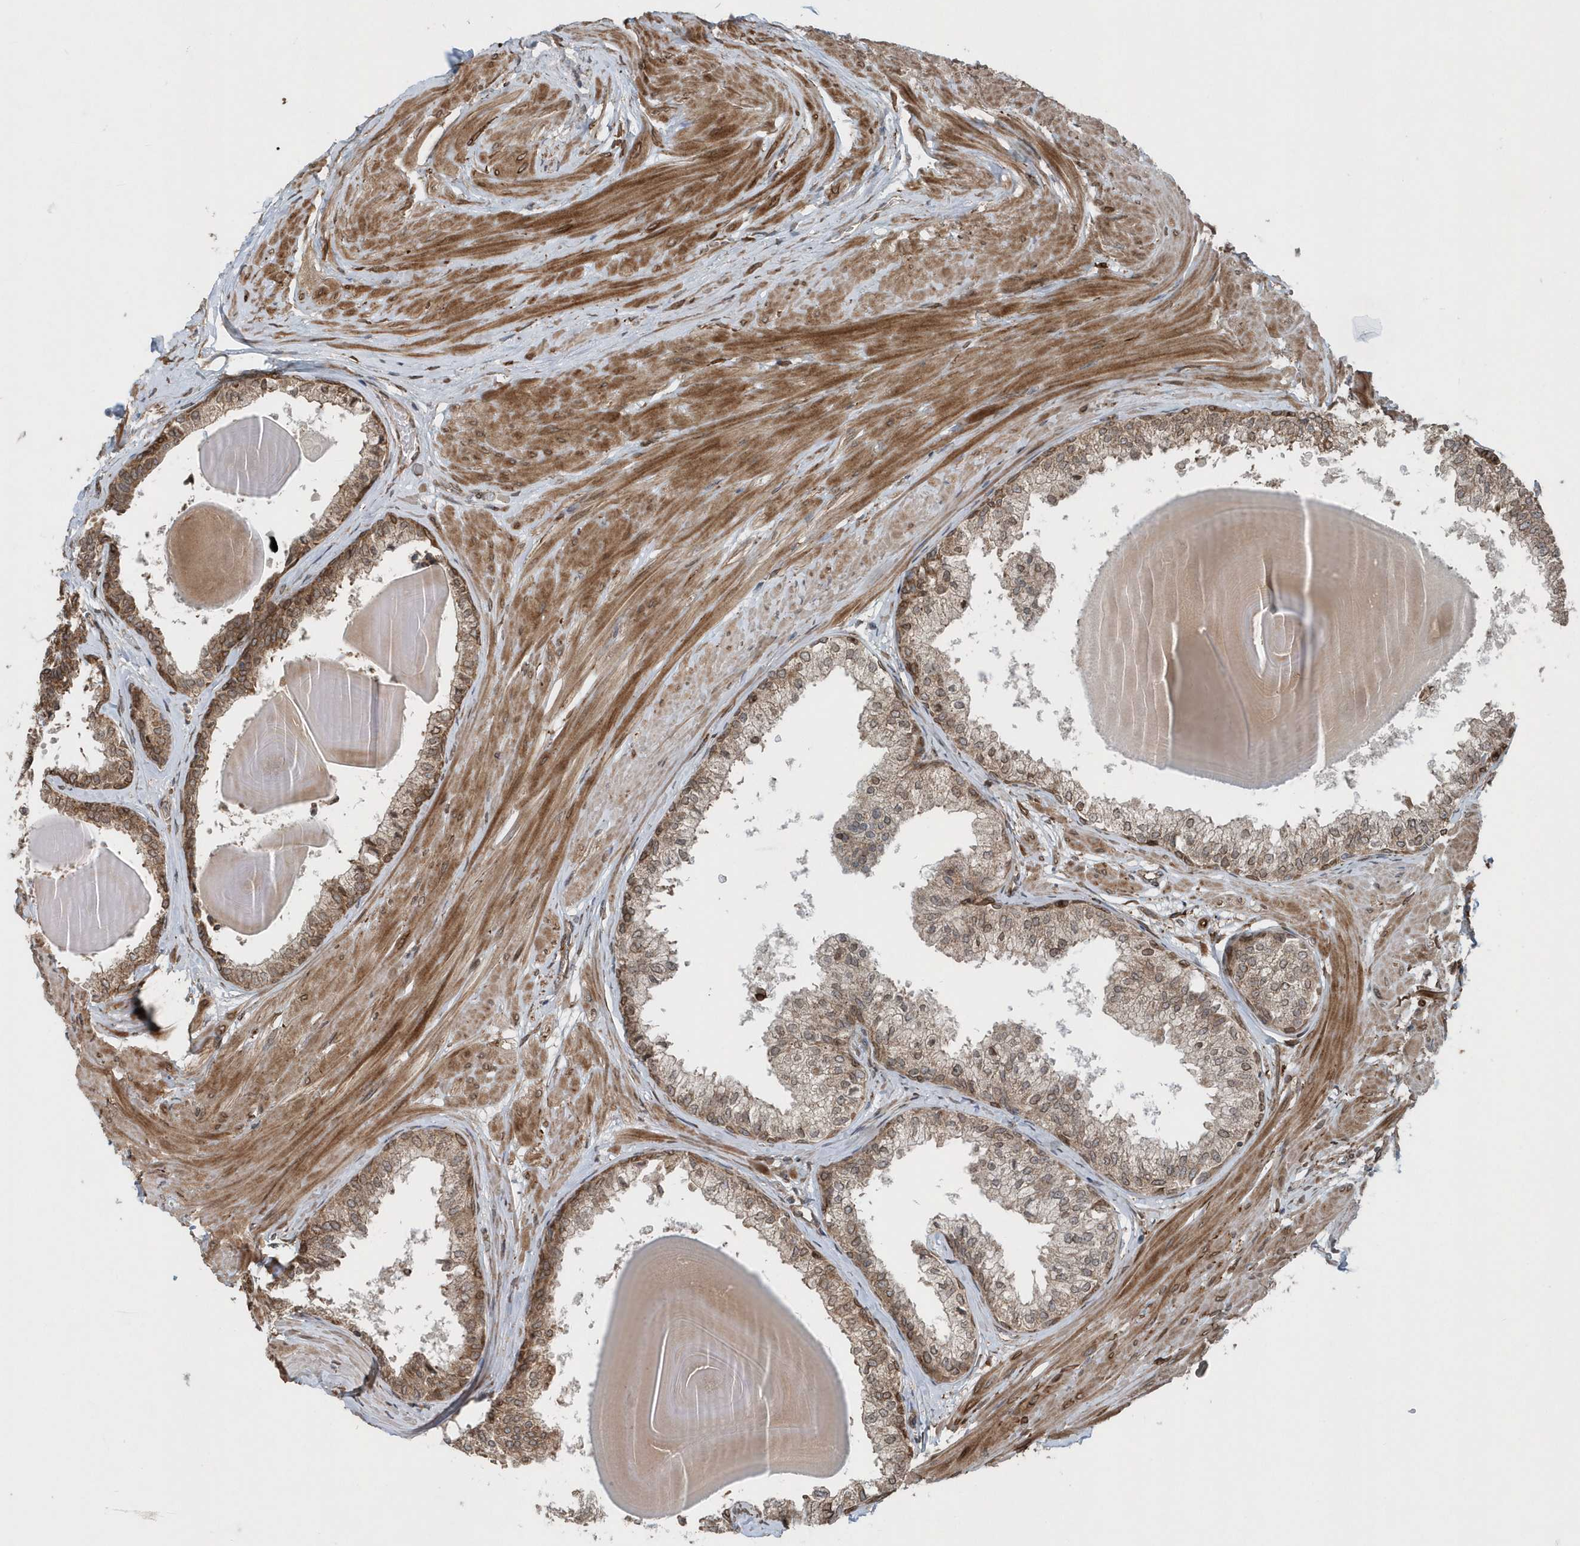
{"staining": {"intensity": "moderate", "quantity": "25%-75%", "location": "cytoplasmic/membranous"}, "tissue": "prostate", "cell_type": "Glandular cells", "image_type": "normal", "snomed": [{"axis": "morphology", "description": "Normal tissue, NOS"}, {"axis": "topography", "description": "Prostate"}], "caption": "Immunohistochemical staining of unremarkable prostate demonstrates medium levels of moderate cytoplasmic/membranous positivity in approximately 25%-75% of glandular cells. (brown staining indicates protein expression, while blue staining denotes nuclei).", "gene": "MCC", "patient": {"sex": "male", "age": 48}}